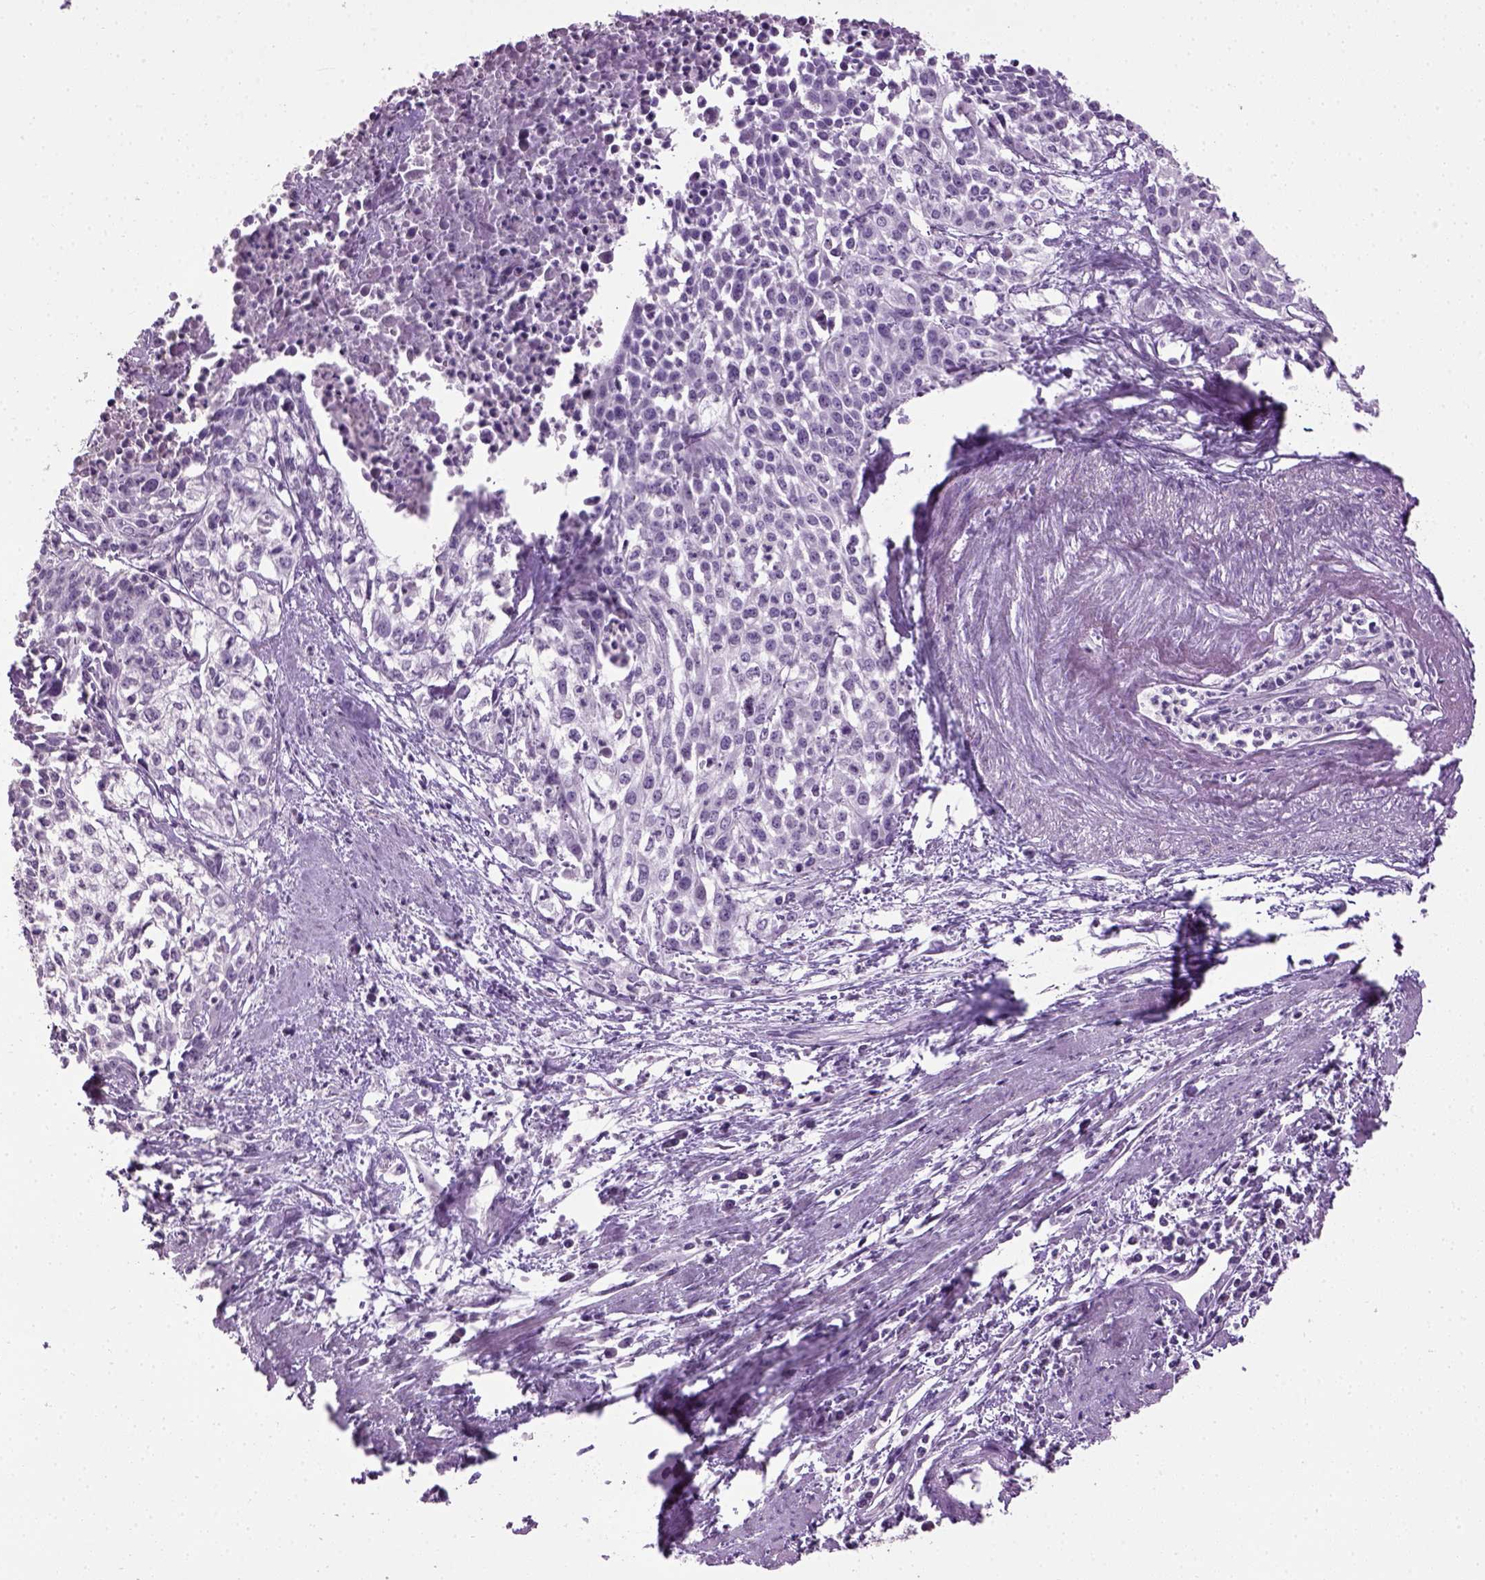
{"staining": {"intensity": "negative", "quantity": "none", "location": "none"}, "tissue": "cervical cancer", "cell_type": "Tumor cells", "image_type": "cancer", "snomed": [{"axis": "morphology", "description": "Squamous cell carcinoma, NOS"}, {"axis": "topography", "description": "Cervix"}], "caption": "A histopathology image of cervical cancer stained for a protein demonstrates no brown staining in tumor cells.", "gene": "GABRB2", "patient": {"sex": "female", "age": 39}}